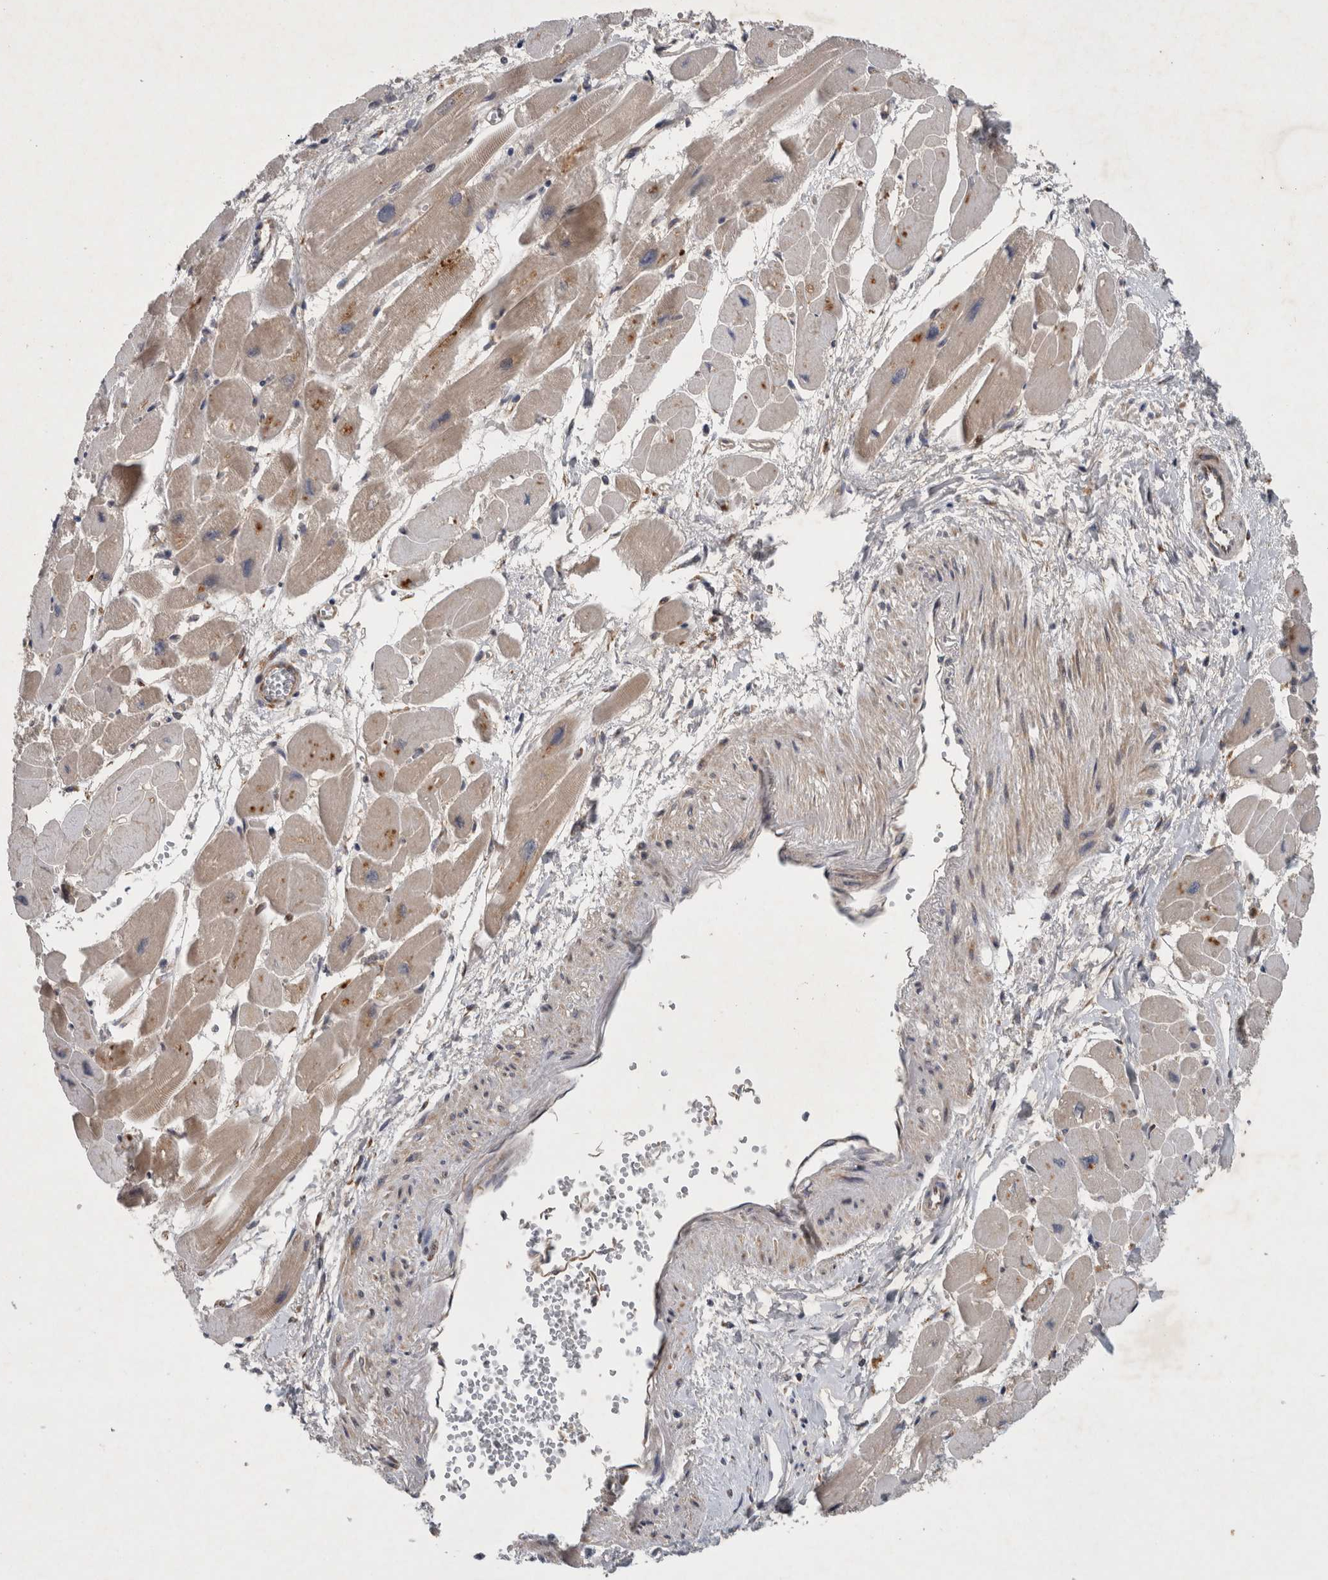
{"staining": {"intensity": "weak", "quantity": ">75%", "location": "cytoplasmic/membranous"}, "tissue": "heart muscle", "cell_type": "Cardiomyocytes", "image_type": "normal", "snomed": [{"axis": "morphology", "description": "Normal tissue, NOS"}, {"axis": "topography", "description": "Heart"}], "caption": "Immunohistochemistry of benign human heart muscle shows low levels of weak cytoplasmic/membranous staining in approximately >75% of cardiomyocytes. (DAB IHC with brightfield microscopy, high magnification).", "gene": "PDCD2", "patient": {"sex": "female", "age": 54}}